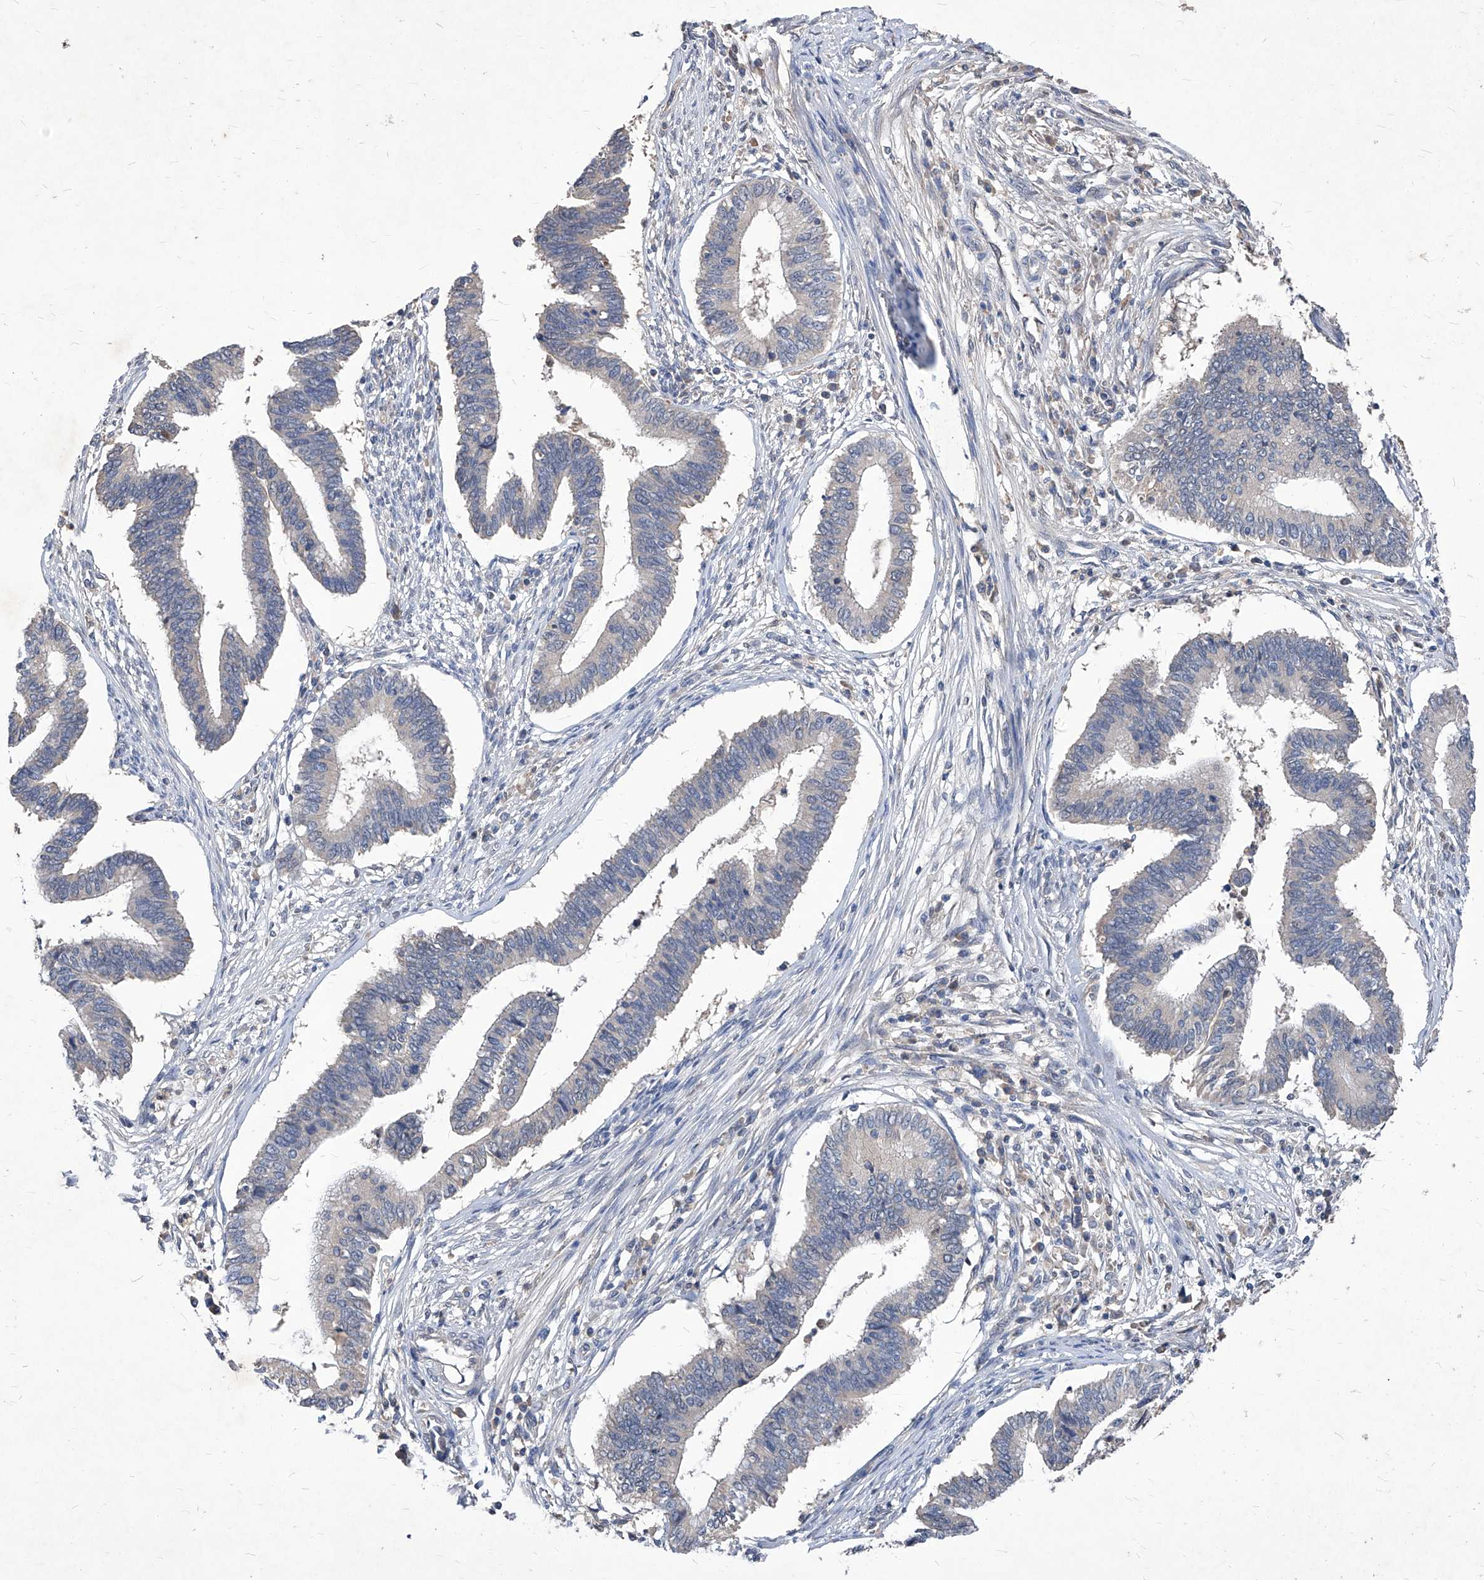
{"staining": {"intensity": "negative", "quantity": "none", "location": "none"}, "tissue": "cervical cancer", "cell_type": "Tumor cells", "image_type": "cancer", "snomed": [{"axis": "morphology", "description": "Adenocarcinoma, NOS"}, {"axis": "topography", "description": "Cervix"}], "caption": "The photomicrograph reveals no significant positivity in tumor cells of cervical cancer (adenocarcinoma). (DAB immunohistochemistry with hematoxylin counter stain).", "gene": "SYNGR1", "patient": {"sex": "female", "age": 36}}